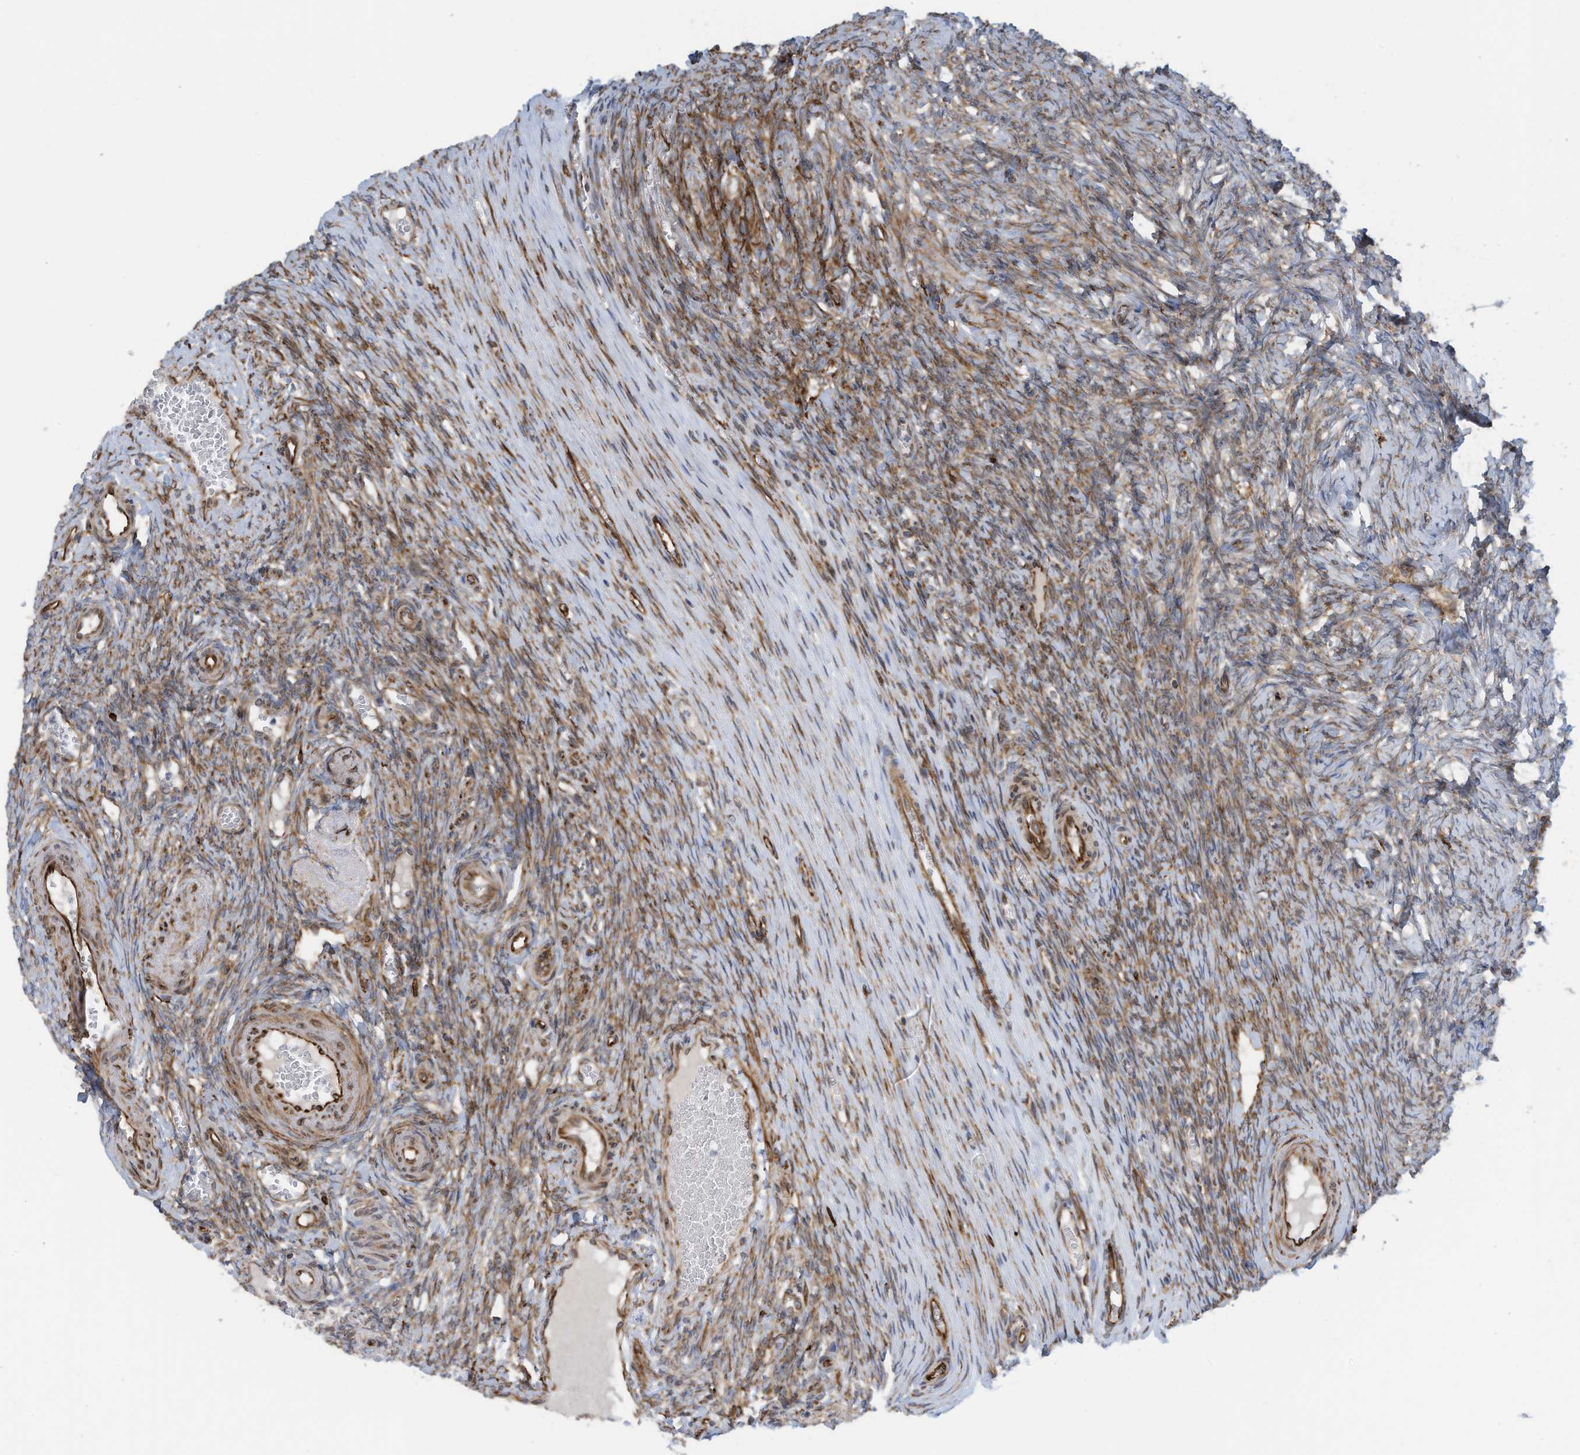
{"staining": {"intensity": "moderate", "quantity": "25%-75%", "location": "cytoplasmic/membranous"}, "tissue": "ovary", "cell_type": "Ovarian stroma cells", "image_type": "normal", "snomed": [{"axis": "morphology", "description": "Adenocarcinoma, NOS"}, {"axis": "topography", "description": "Endometrium"}], "caption": "A brown stain highlights moderate cytoplasmic/membranous positivity of a protein in ovarian stroma cells of benign human ovary. The staining was performed using DAB, with brown indicating positive protein expression. Nuclei are stained blue with hematoxylin.", "gene": "ZBTB45", "patient": {"sex": "female", "age": 32}}